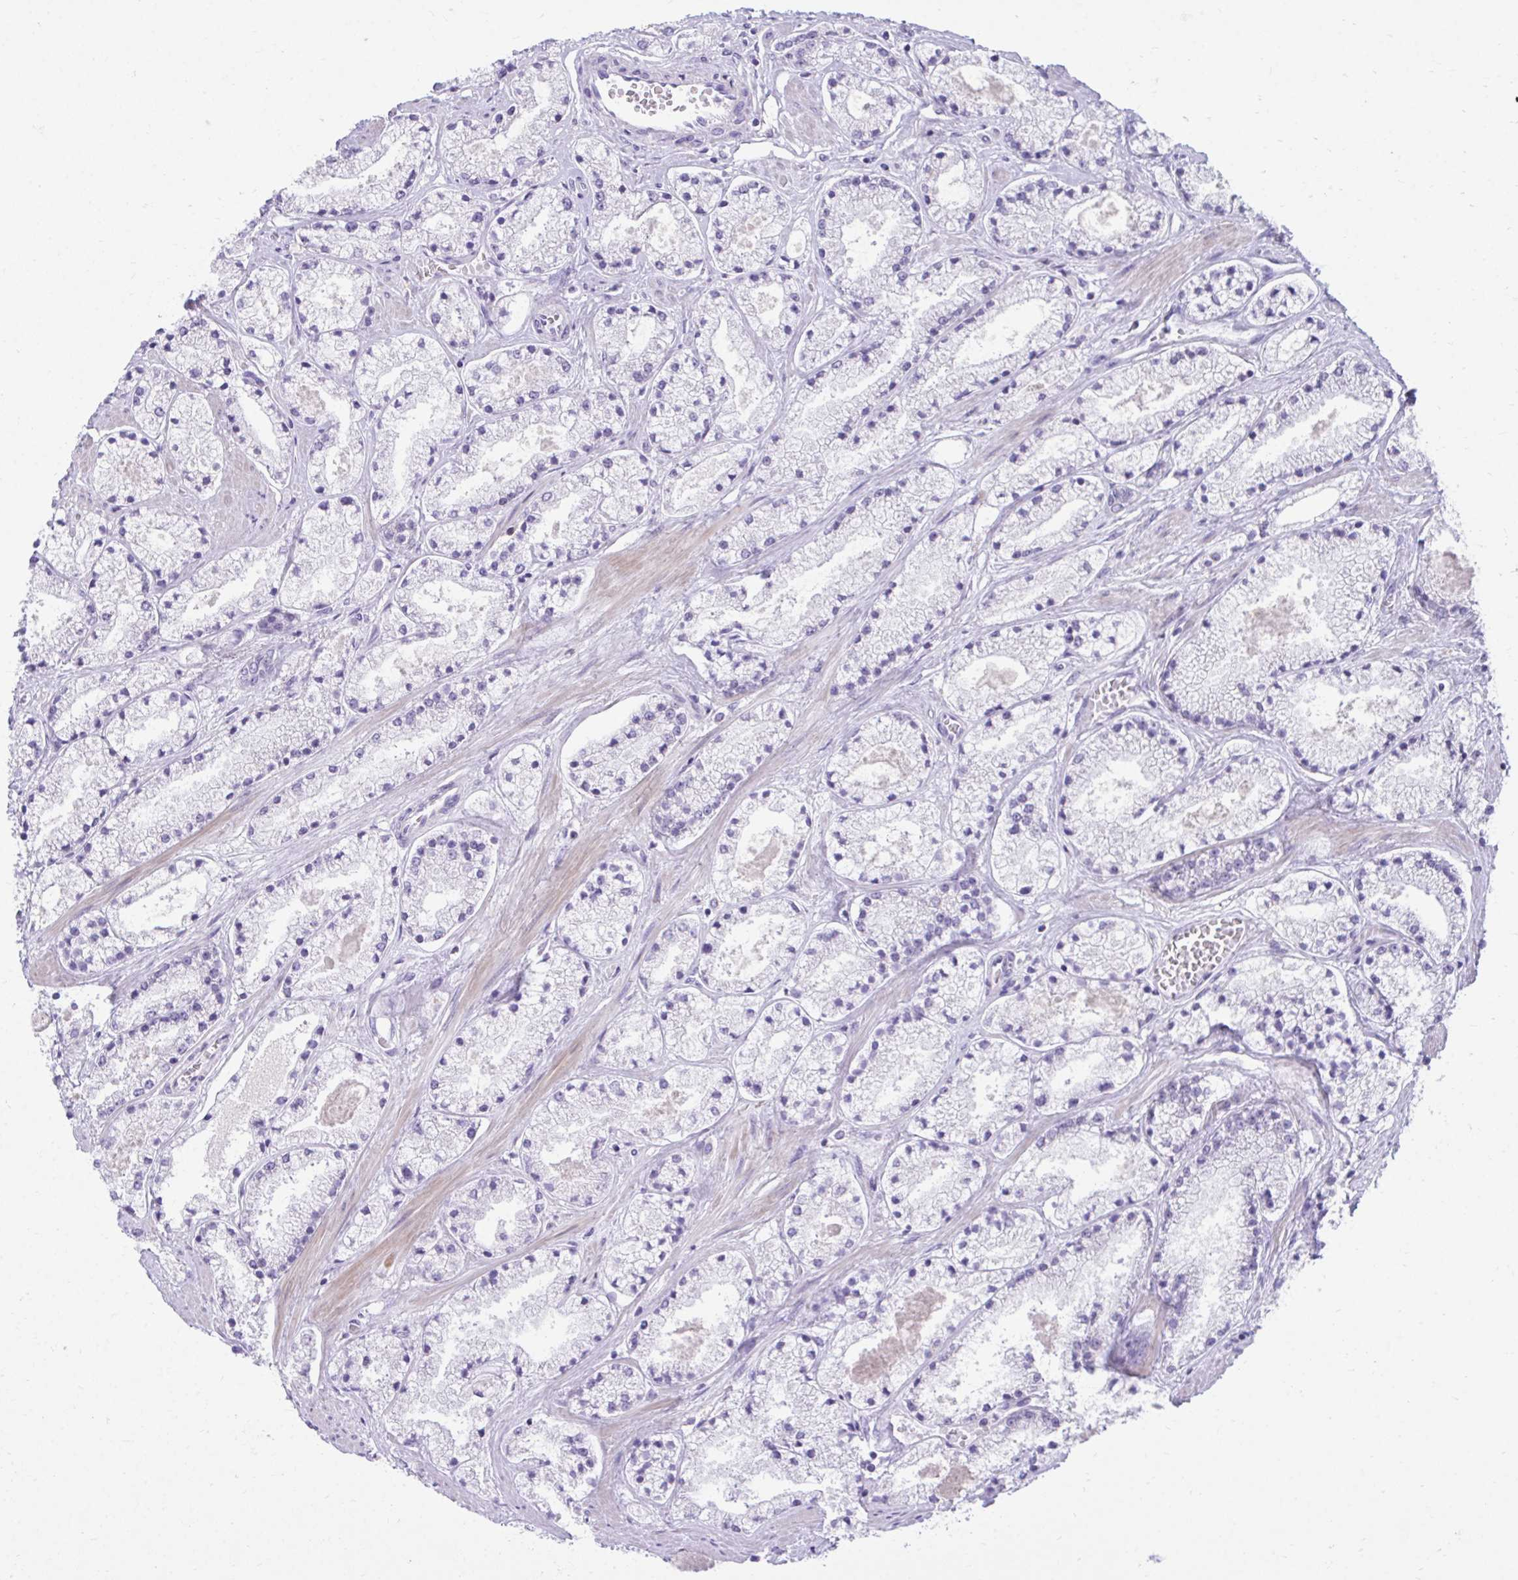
{"staining": {"intensity": "negative", "quantity": "none", "location": "none"}, "tissue": "prostate cancer", "cell_type": "Tumor cells", "image_type": "cancer", "snomed": [{"axis": "morphology", "description": "Adenocarcinoma, High grade"}, {"axis": "topography", "description": "Prostate"}], "caption": "IHC of prostate cancer exhibits no staining in tumor cells. The staining was performed using DAB (3,3'-diaminobenzidine) to visualize the protein expression in brown, while the nuclei were stained in blue with hematoxylin (Magnification: 20x).", "gene": "OR7A5", "patient": {"sex": "male", "age": 63}}